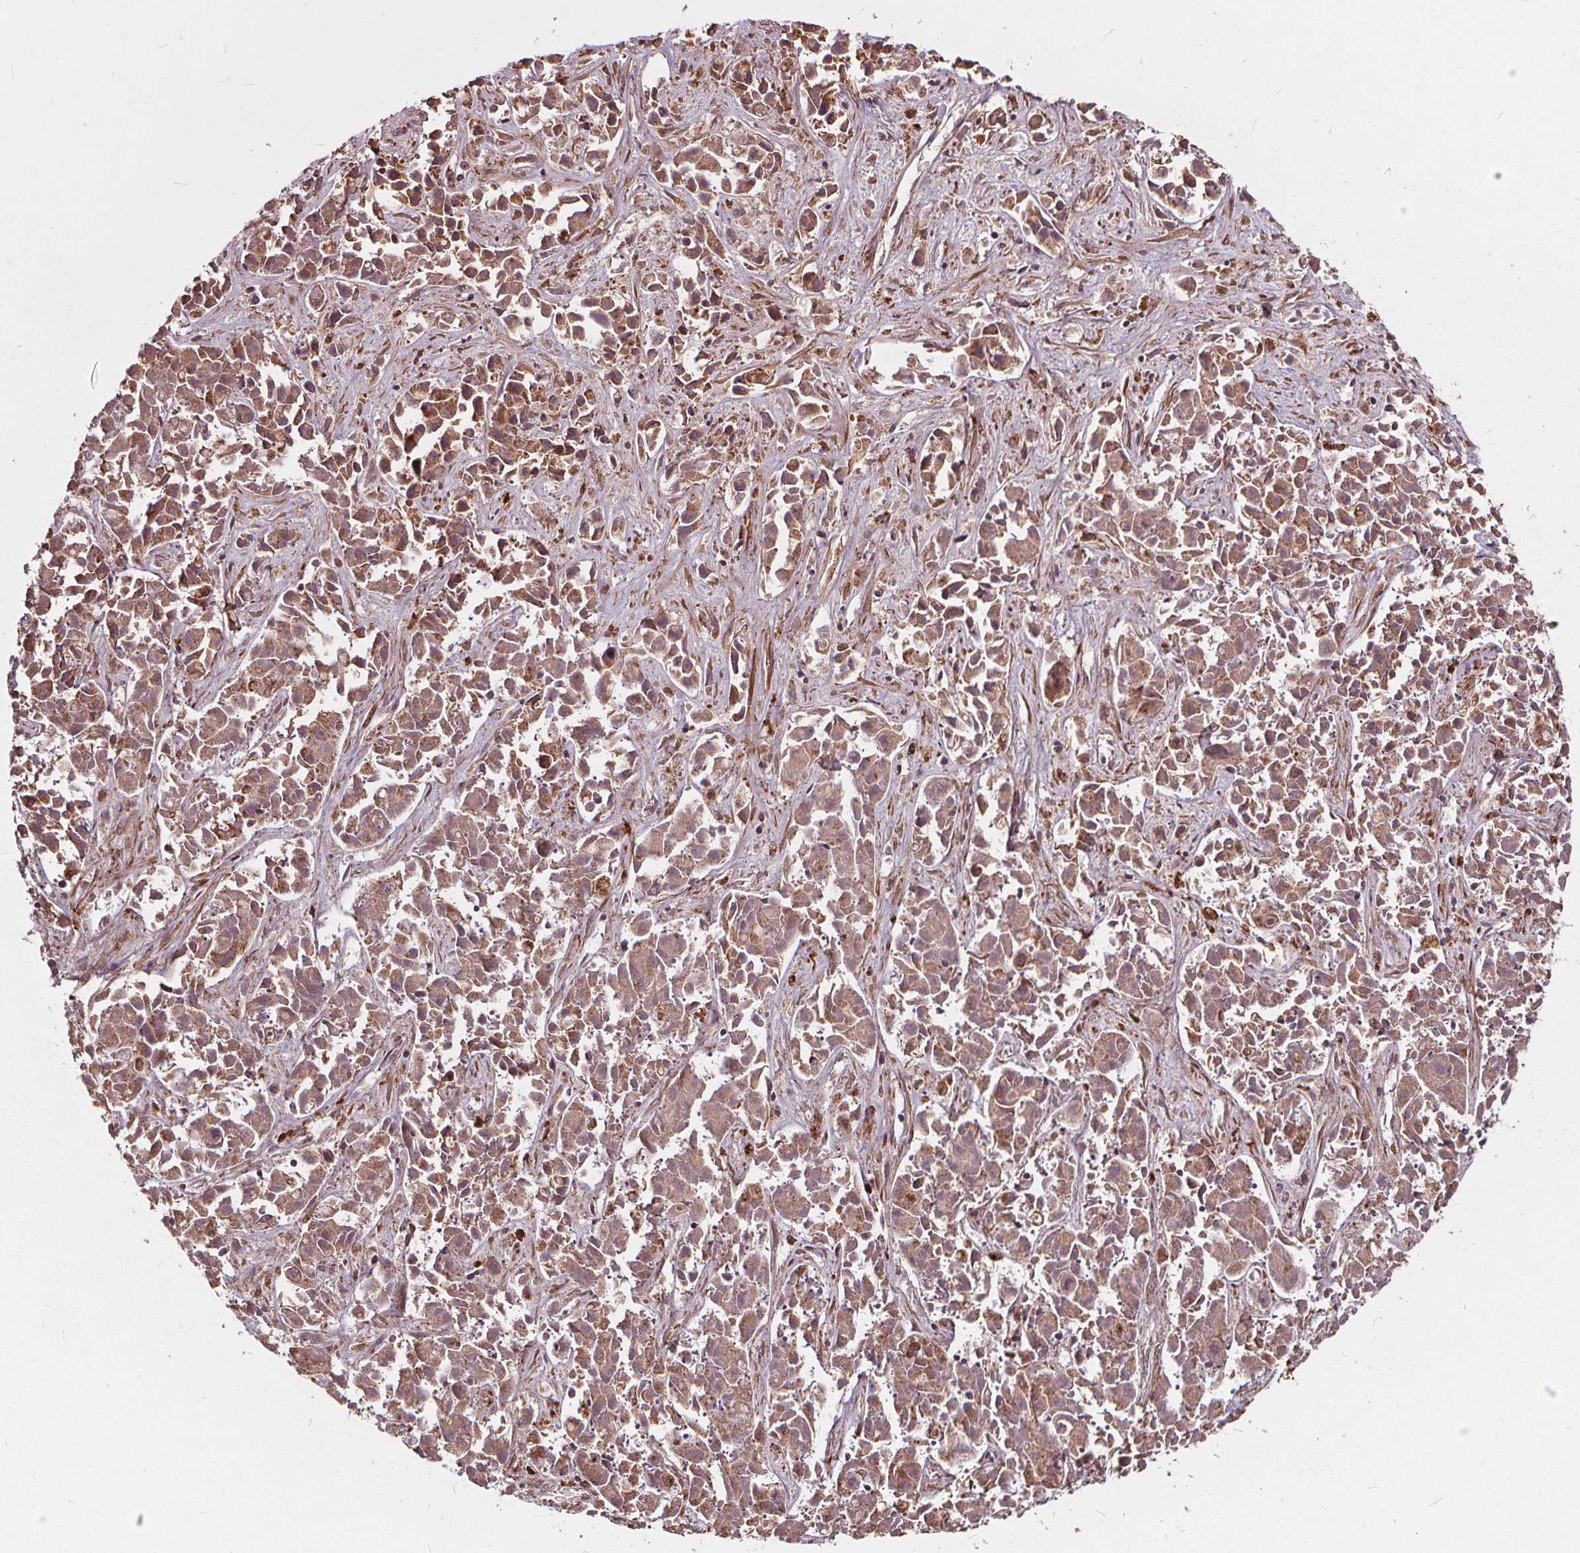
{"staining": {"intensity": "moderate", "quantity": ">75%", "location": "cytoplasmic/membranous"}, "tissue": "liver cancer", "cell_type": "Tumor cells", "image_type": "cancer", "snomed": [{"axis": "morphology", "description": "Cholangiocarcinoma"}, {"axis": "topography", "description": "Liver"}], "caption": "Human liver cancer stained with a protein marker displays moderate staining in tumor cells.", "gene": "ORAI2", "patient": {"sex": "female", "age": 81}}